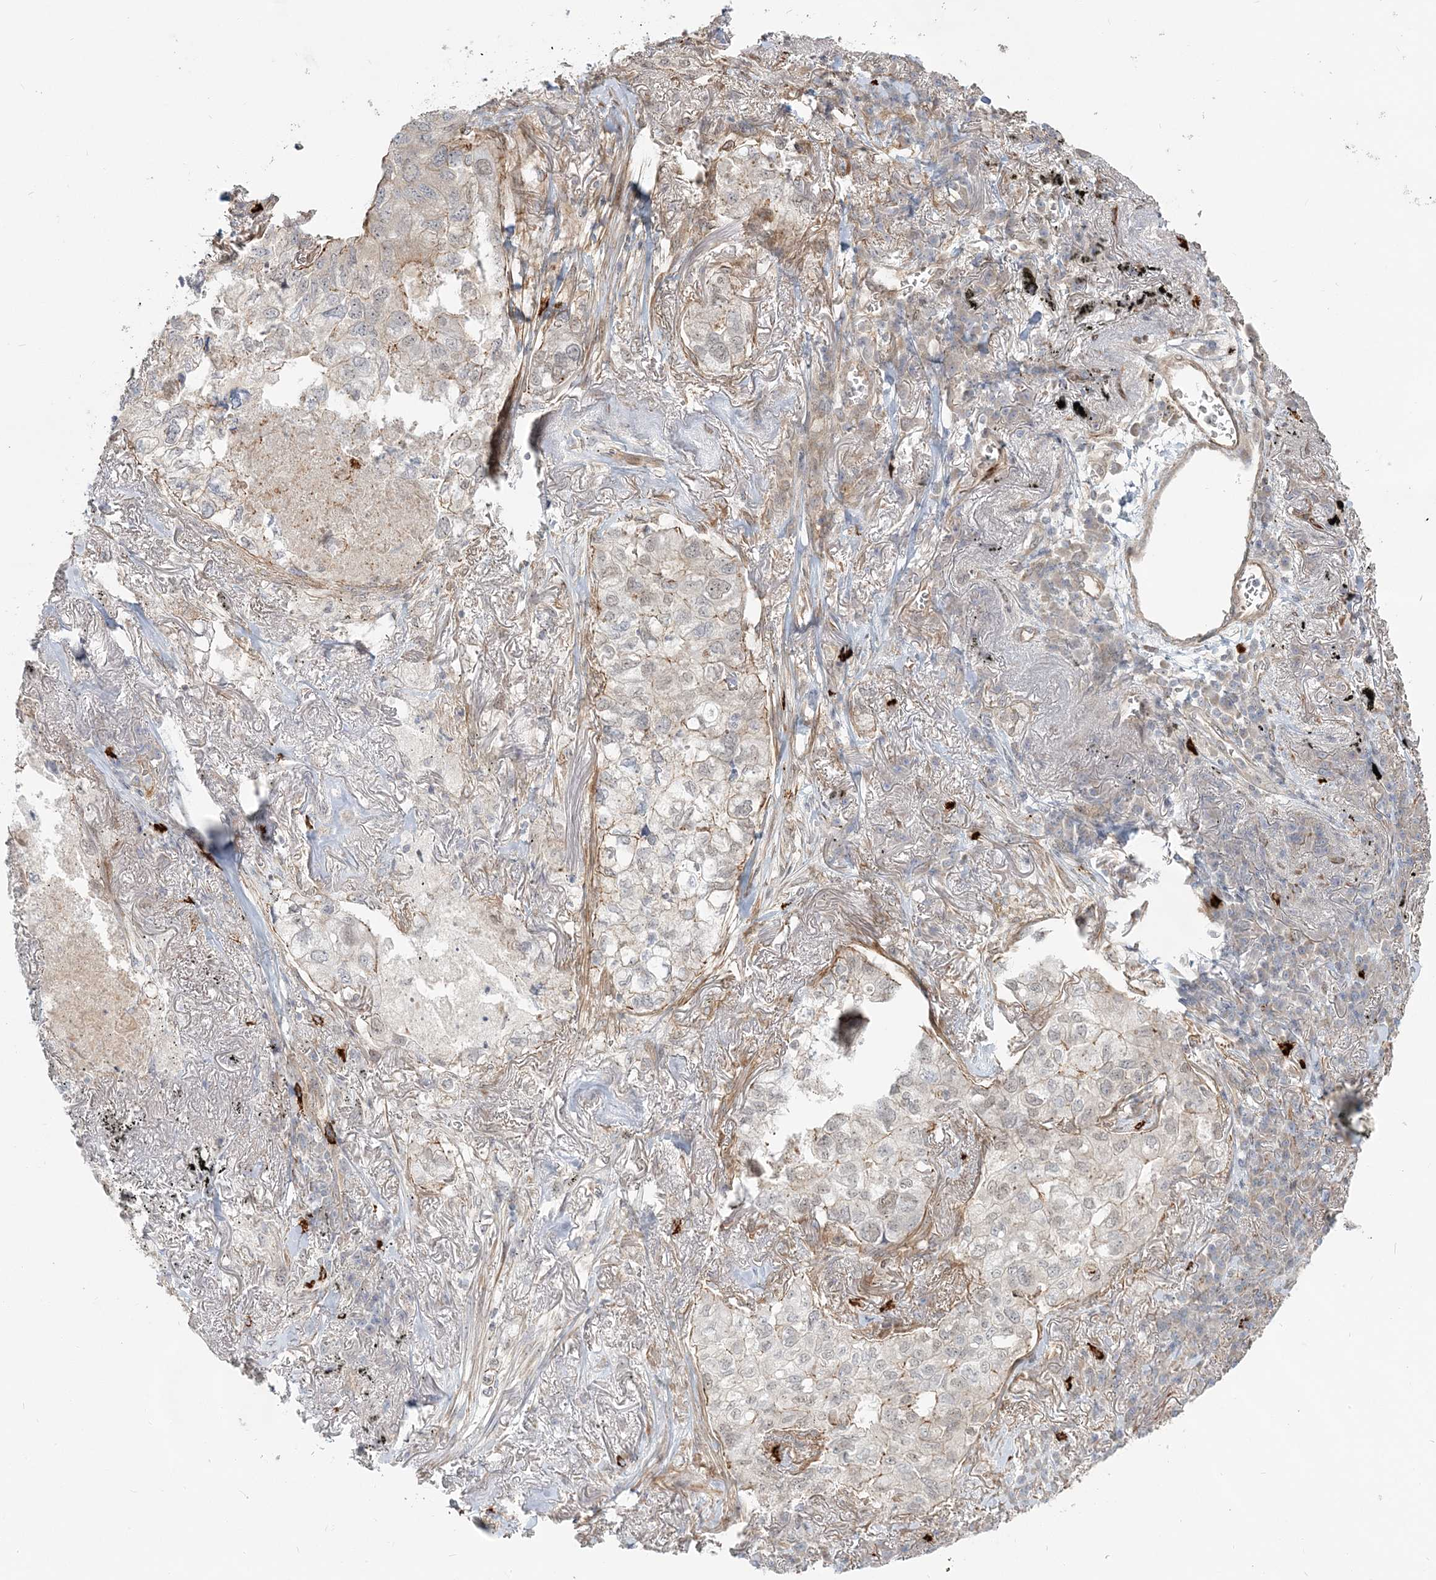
{"staining": {"intensity": "negative", "quantity": "none", "location": "none"}, "tissue": "lung cancer", "cell_type": "Tumor cells", "image_type": "cancer", "snomed": [{"axis": "morphology", "description": "Adenocarcinoma, NOS"}, {"axis": "topography", "description": "Lung"}], "caption": "There is no significant staining in tumor cells of lung cancer (adenocarcinoma).", "gene": "SH3PXD2A", "patient": {"sex": "male", "age": 65}}